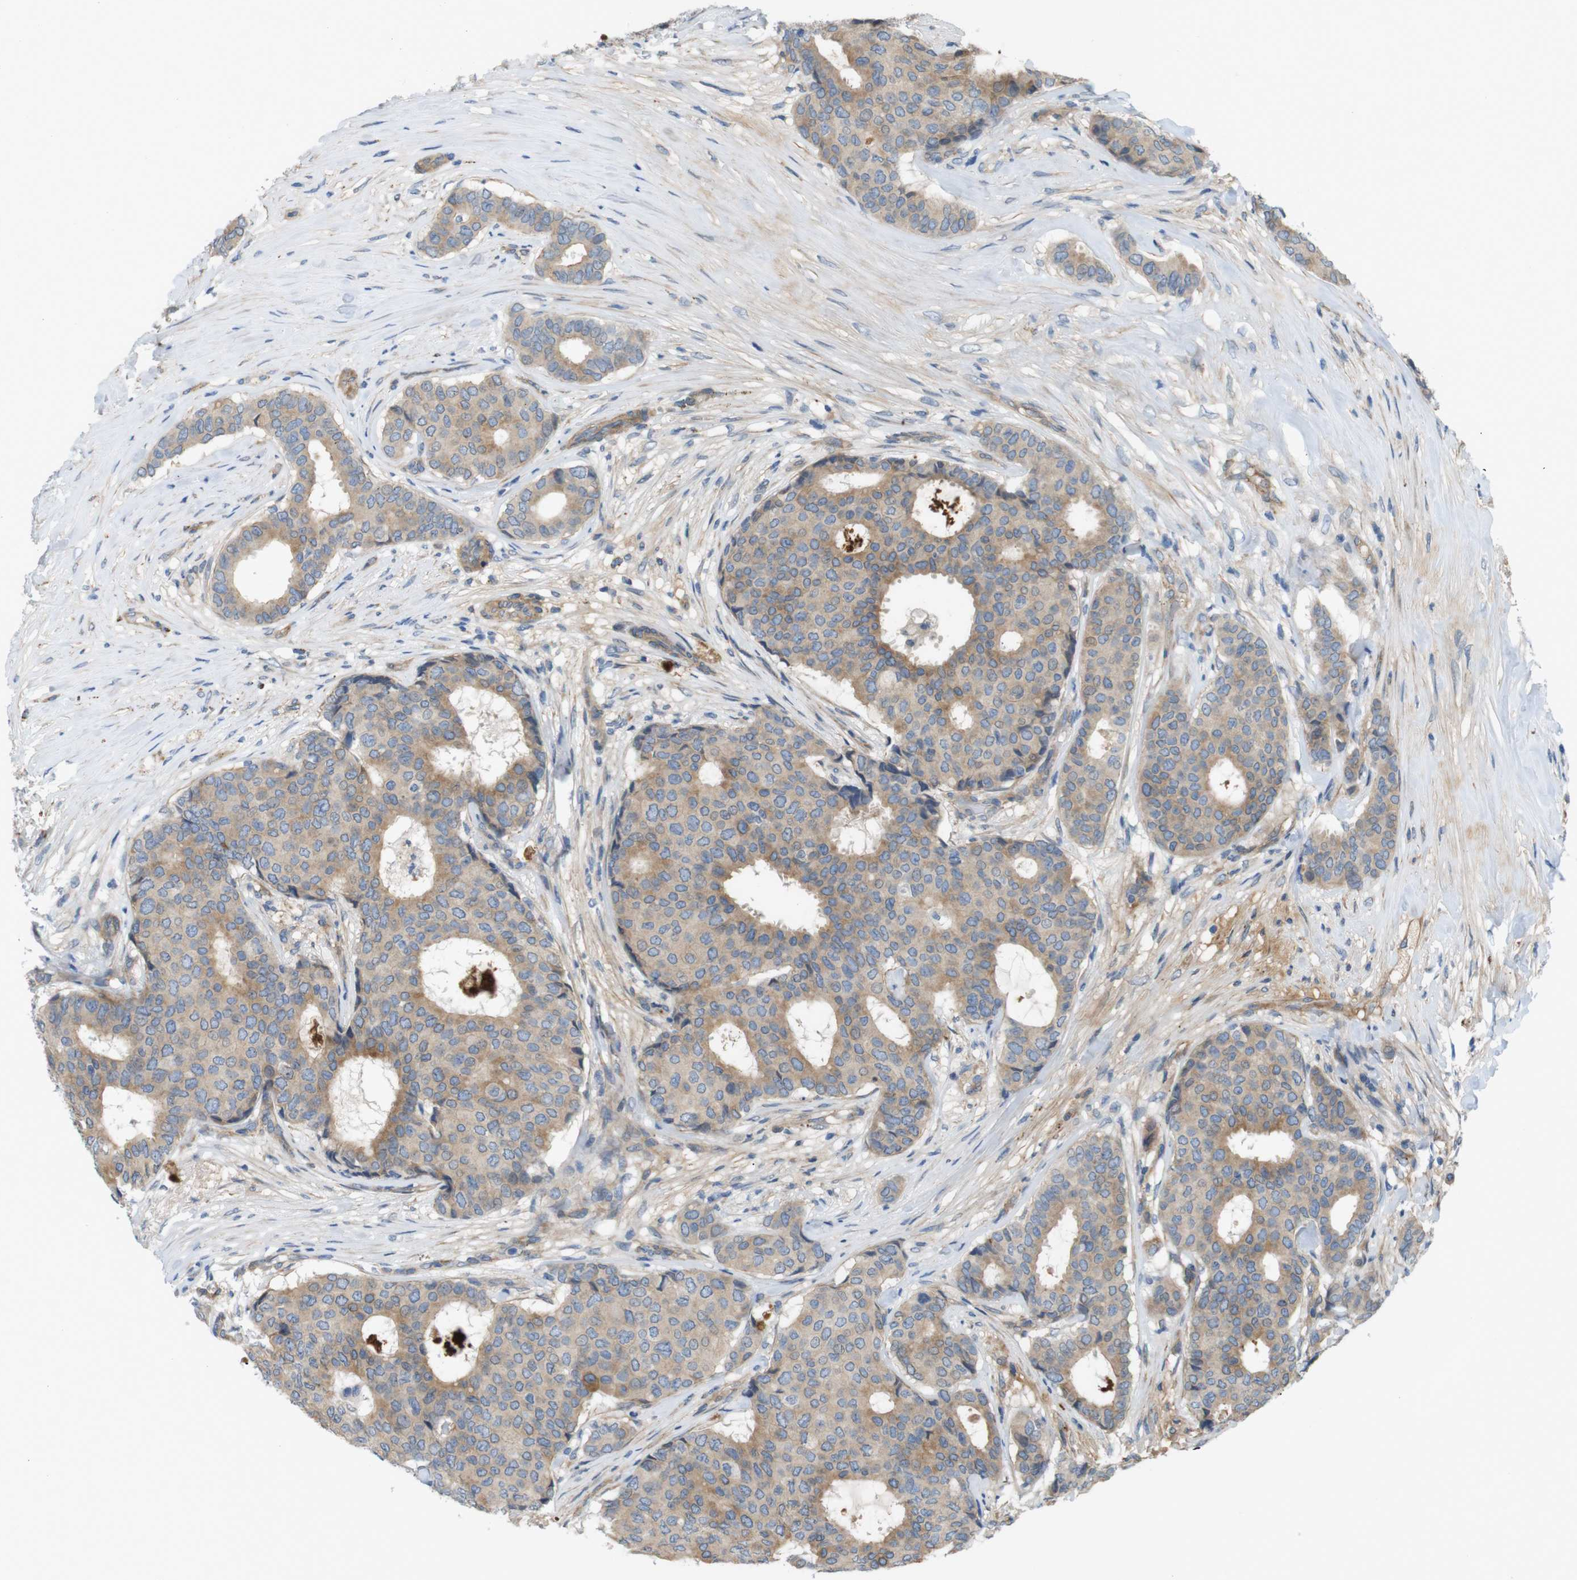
{"staining": {"intensity": "weak", "quantity": ">75%", "location": "cytoplasmic/membranous"}, "tissue": "breast cancer", "cell_type": "Tumor cells", "image_type": "cancer", "snomed": [{"axis": "morphology", "description": "Duct carcinoma"}, {"axis": "topography", "description": "Breast"}], "caption": "Tumor cells demonstrate weak cytoplasmic/membranous expression in about >75% of cells in intraductal carcinoma (breast). (brown staining indicates protein expression, while blue staining denotes nuclei).", "gene": "BVES", "patient": {"sex": "female", "age": 75}}